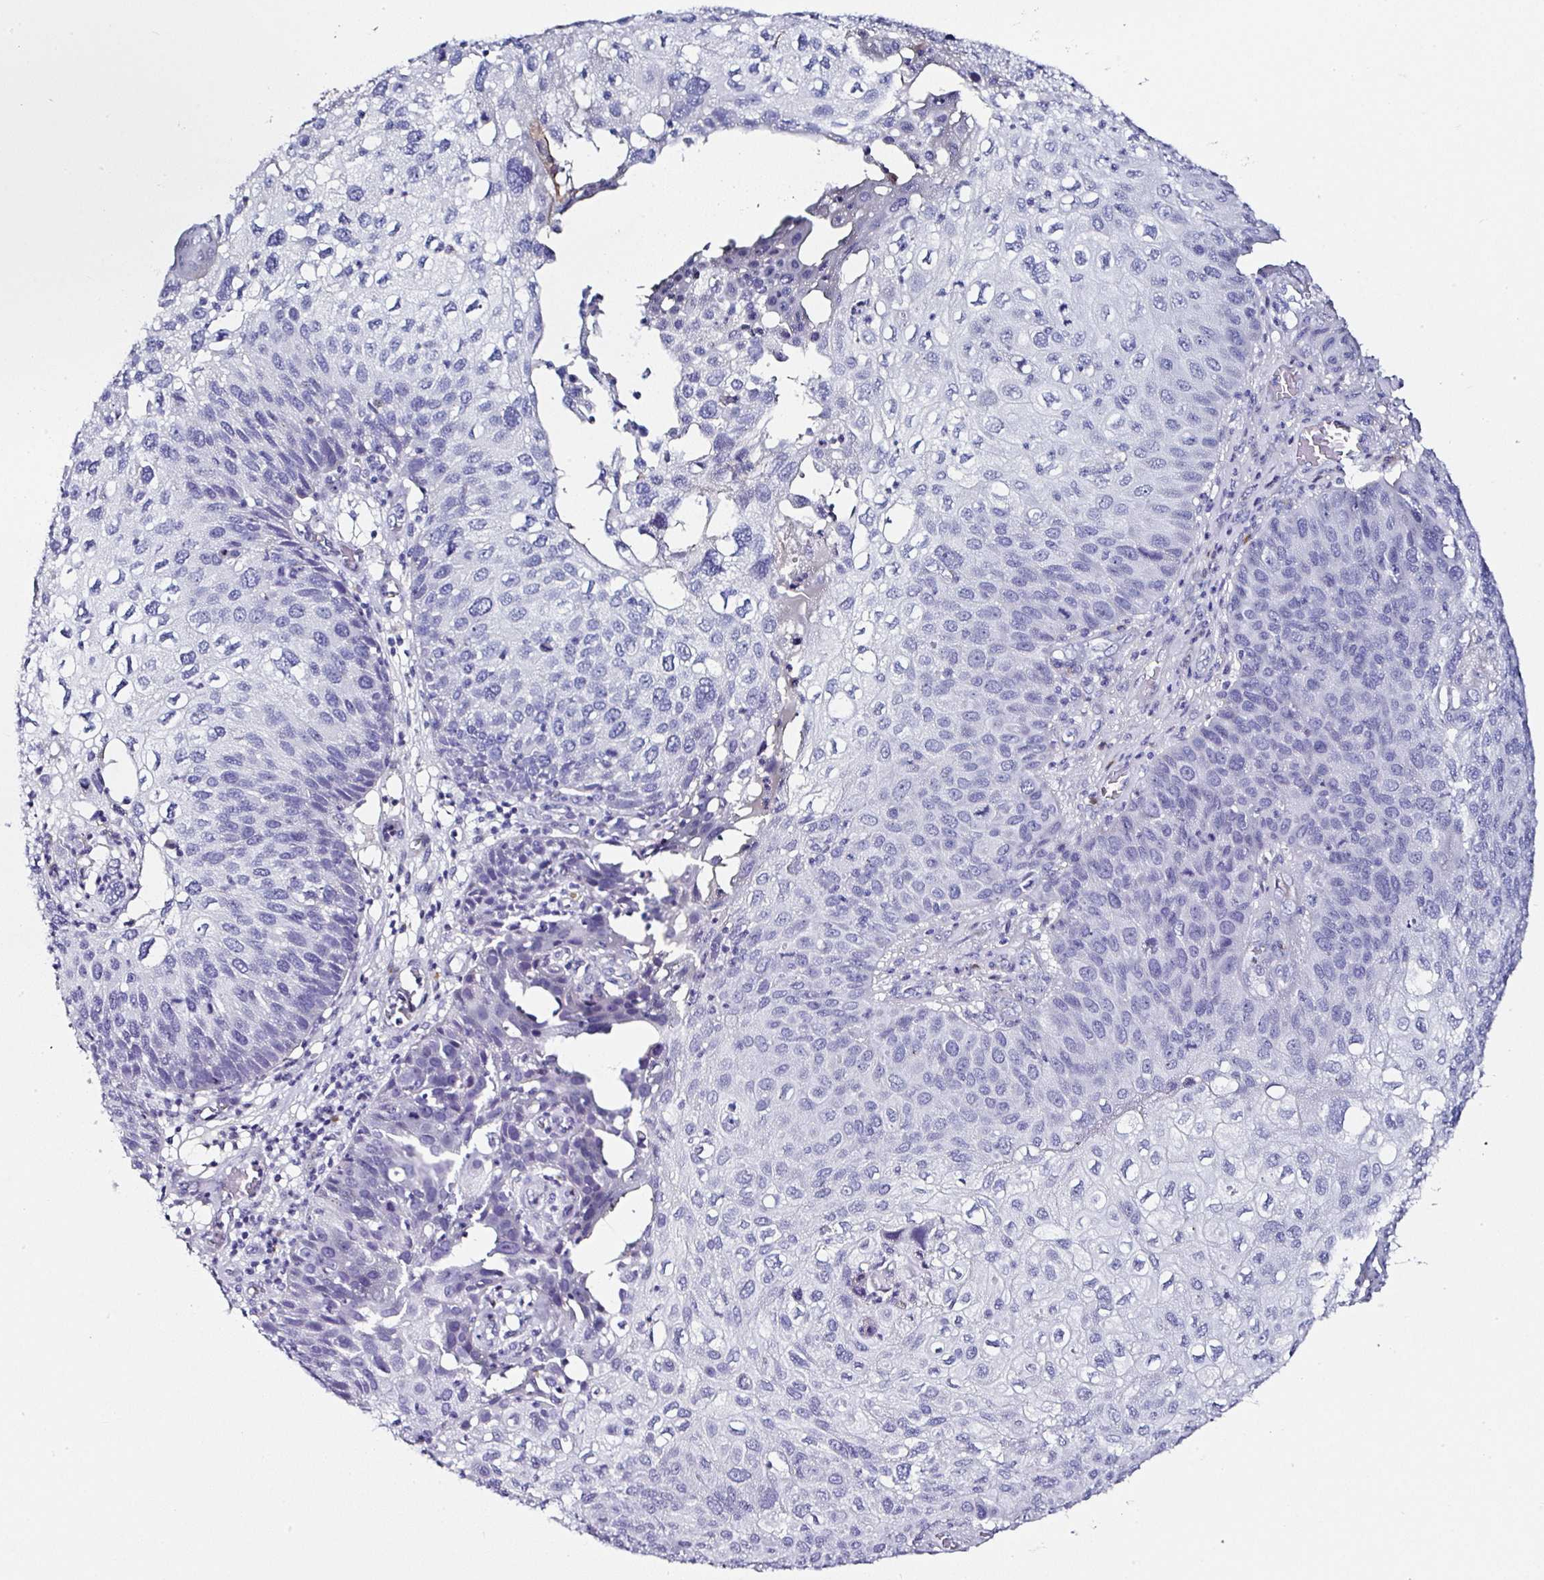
{"staining": {"intensity": "negative", "quantity": "none", "location": "none"}, "tissue": "skin cancer", "cell_type": "Tumor cells", "image_type": "cancer", "snomed": [{"axis": "morphology", "description": "Squamous cell carcinoma, NOS"}, {"axis": "topography", "description": "Skin"}], "caption": "Tumor cells show no significant positivity in squamous cell carcinoma (skin). Nuclei are stained in blue.", "gene": "PPFIA4", "patient": {"sex": "male", "age": 87}}